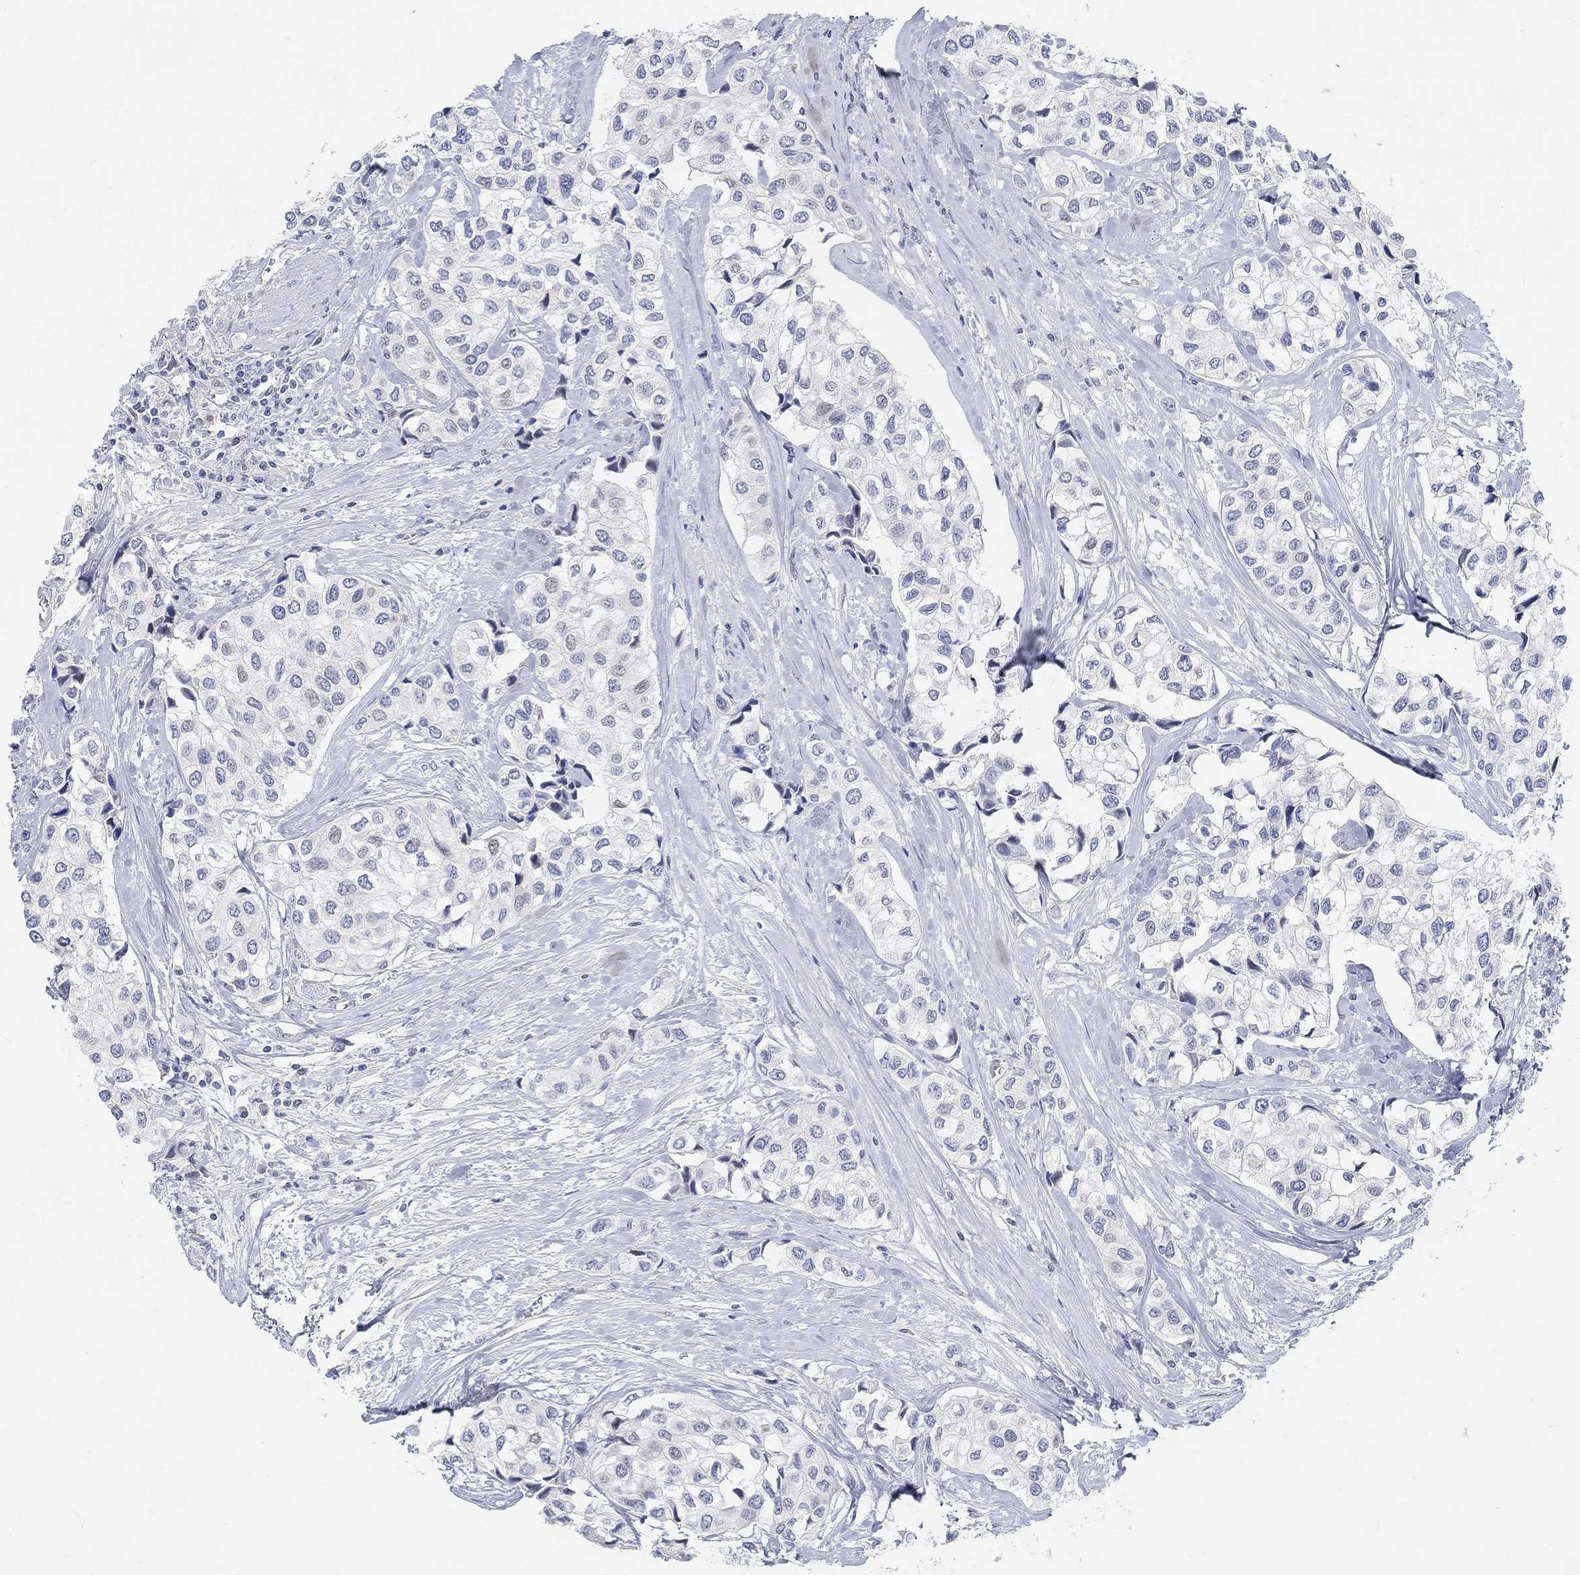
{"staining": {"intensity": "negative", "quantity": "none", "location": "none"}, "tissue": "urothelial cancer", "cell_type": "Tumor cells", "image_type": "cancer", "snomed": [{"axis": "morphology", "description": "Urothelial carcinoma, High grade"}, {"axis": "topography", "description": "Urinary bladder"}], "caption": "This is an immunohistochemistry (IHC) micrograph of urothelial cancer. There is no staining in tumor cells.", "gene": "SNTG2", "patient": {"sex": "male", "age": 73}}